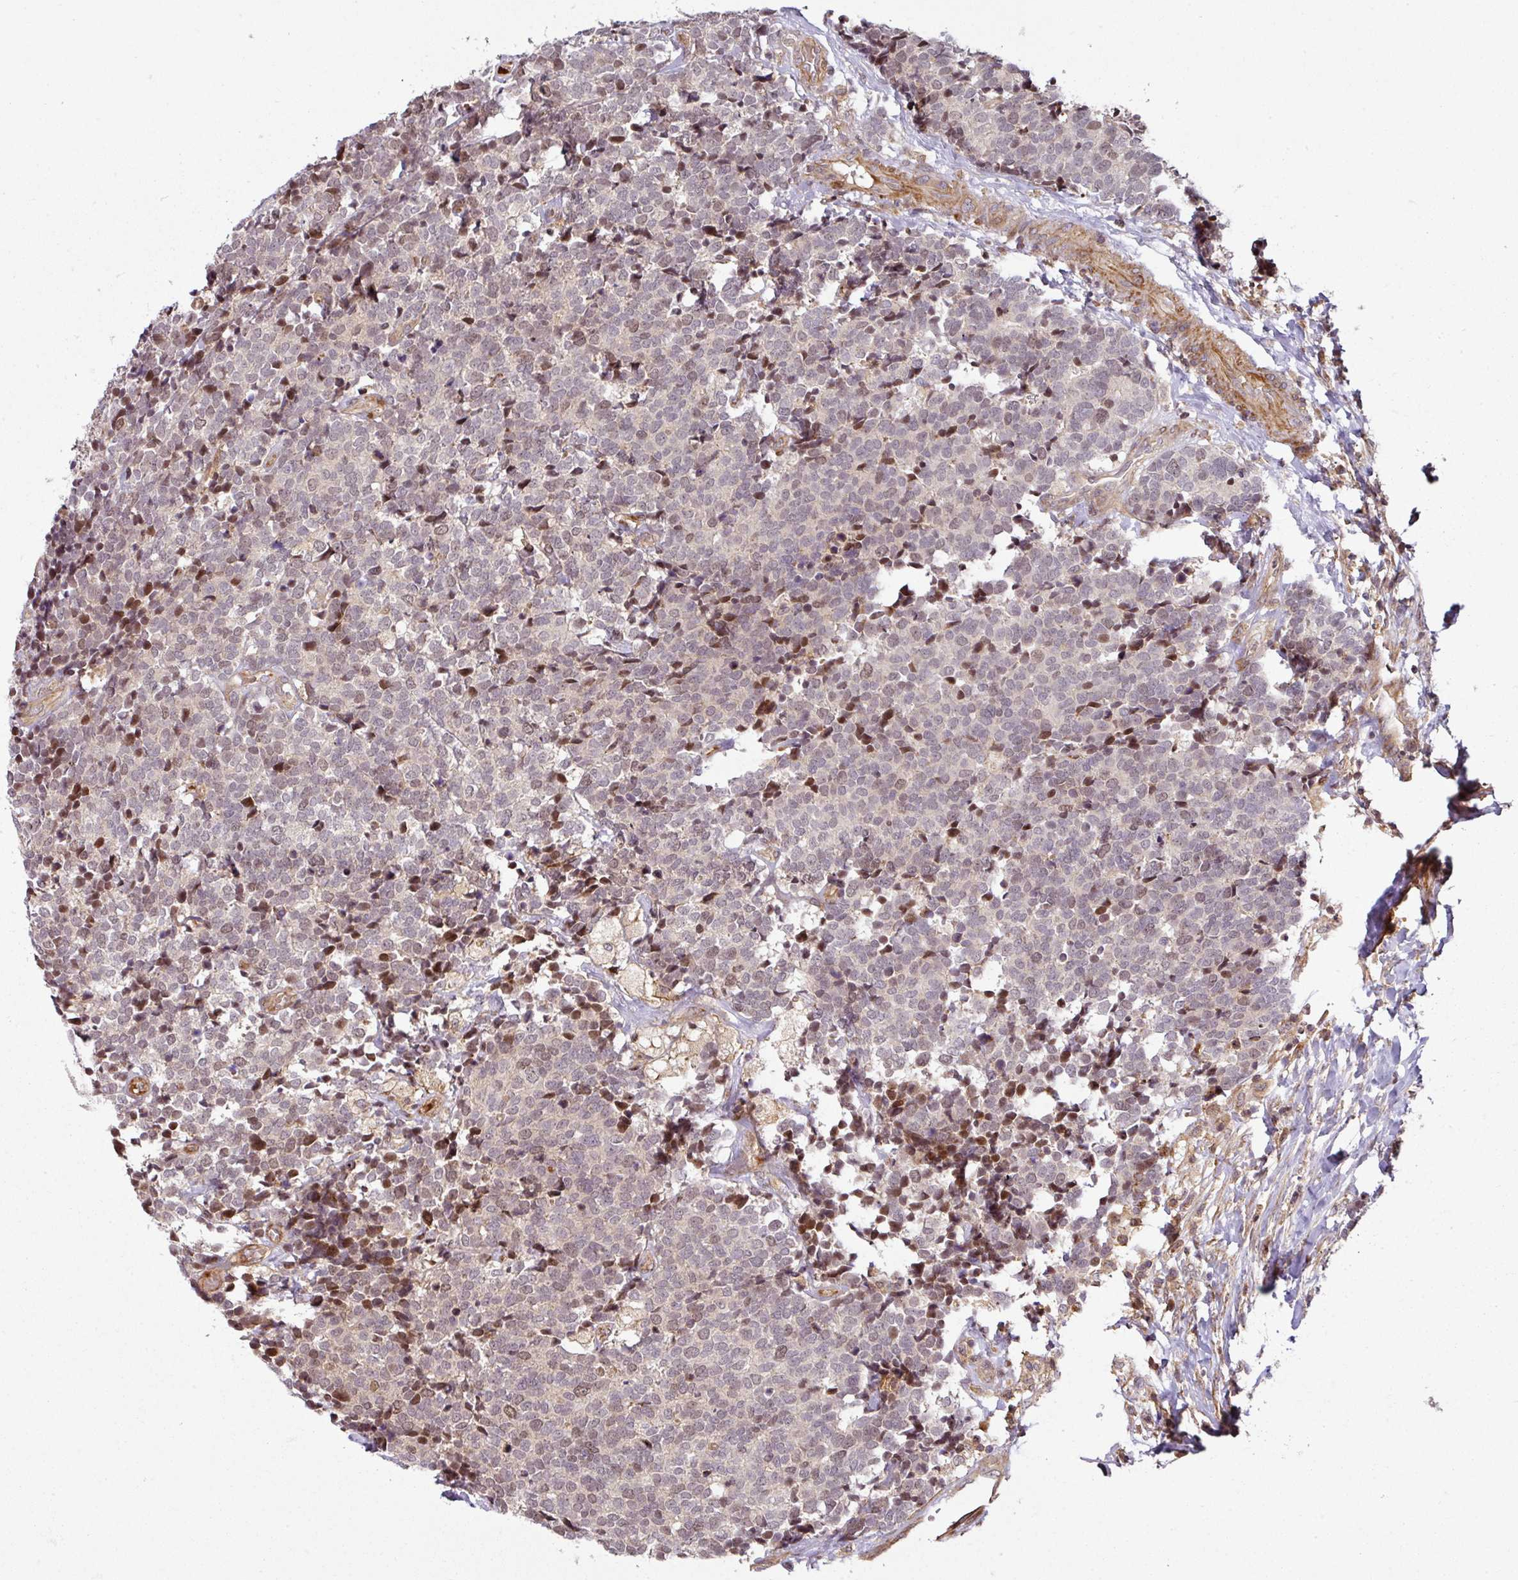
{"staining": {"intensity": "moderate", "quantity": "25%-75%", "location": "nuclear"}, "tissue": "carcinoid", "cell_type": "Tumor cells", "image_type": "cancer", "snomed": [{"axis": "morphology", "description": "Carcinoid, malignant, NOS"}, {"axis": "topography", "description": "Skin"}], "caption": "The immunohistochemical stain labels moderate nuclear positivity in tumor cells of carcinoid tissue. Ihc stains the protein of interest in brown and the nuclei are stained blue.", "gene": "ATAT1", "patient": {"sex": "female", "age": 79}}